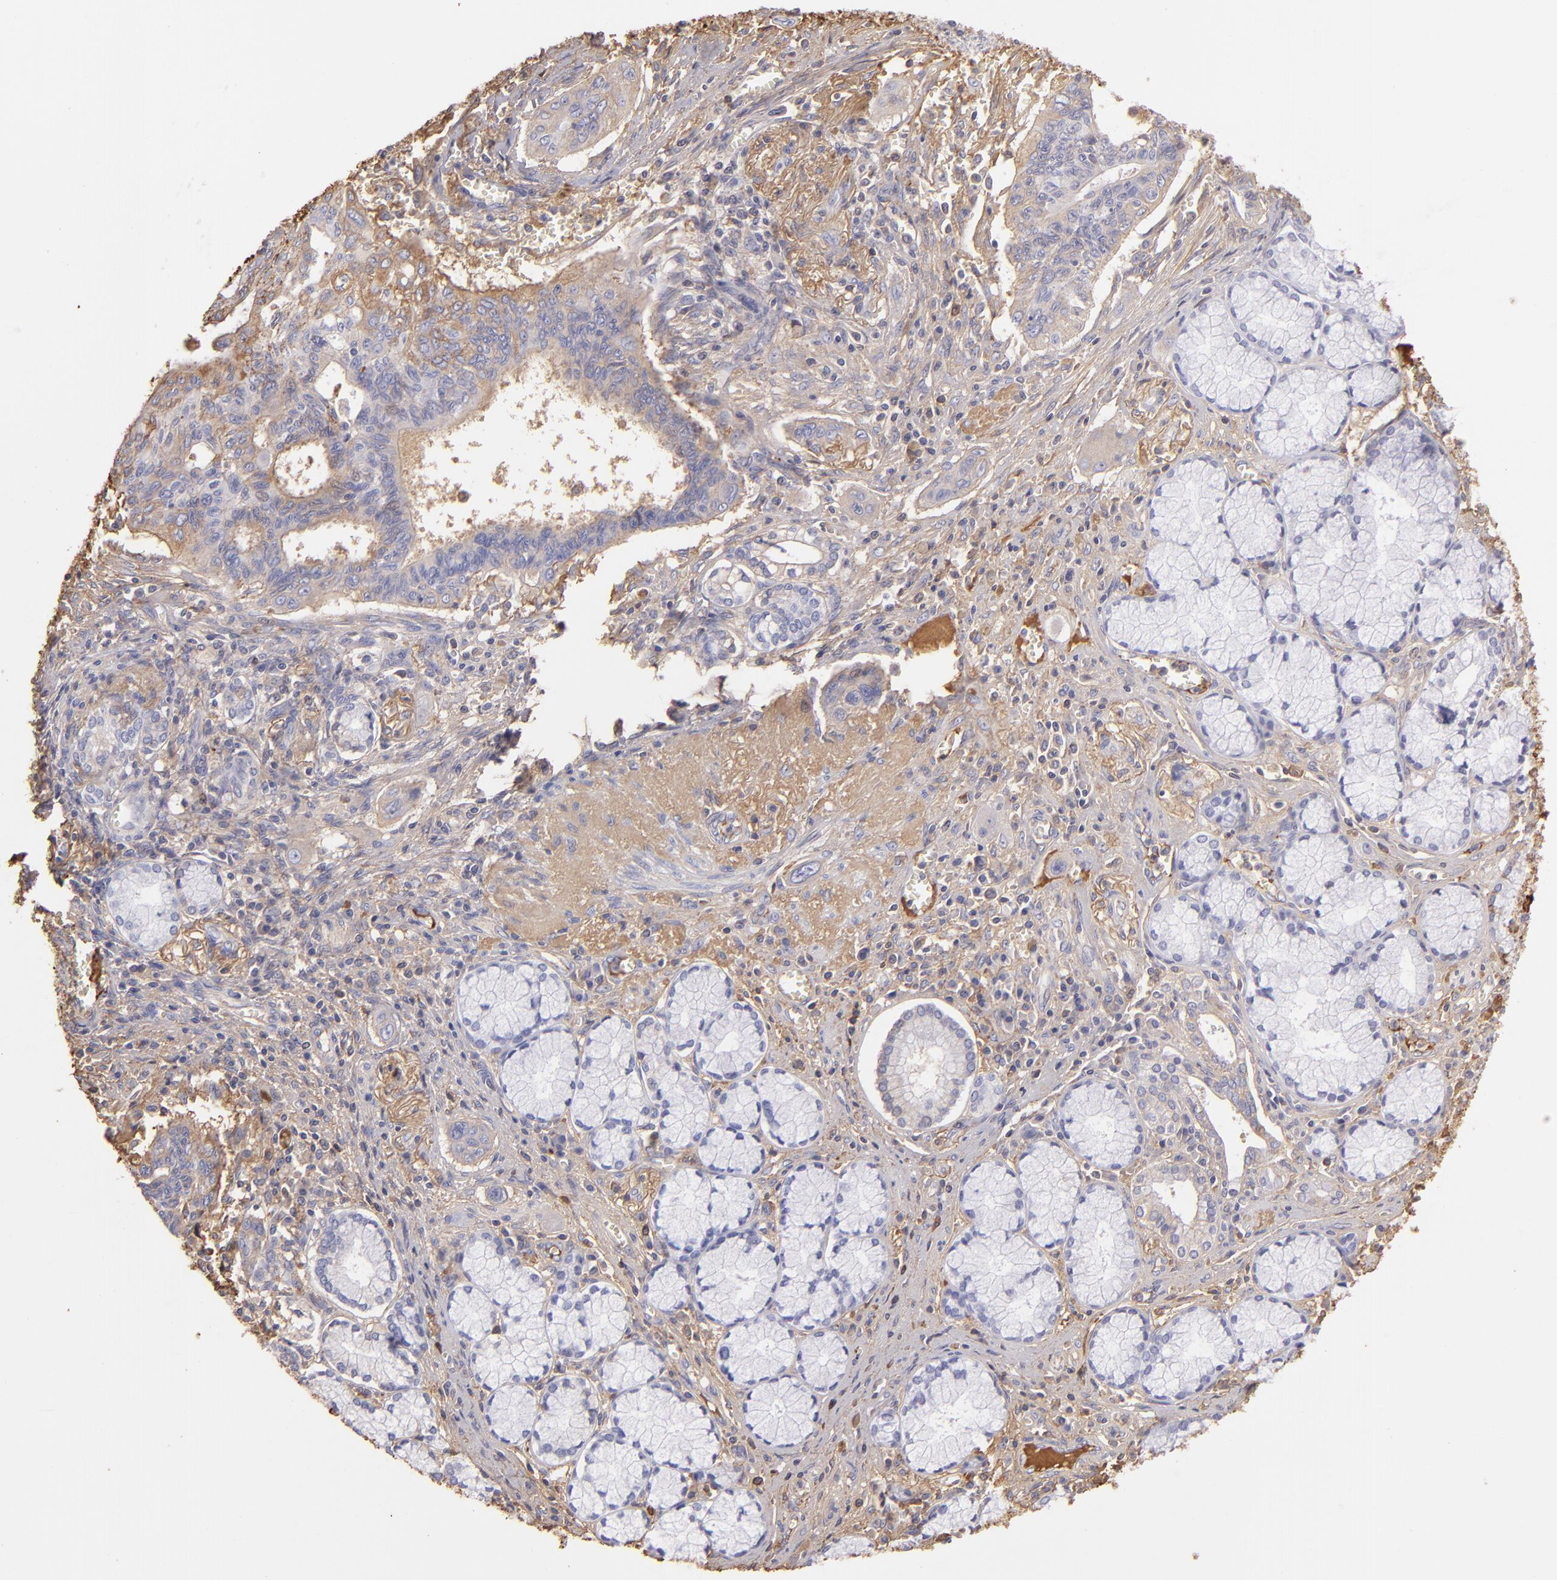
{"staining": {"intensity": "moderate", "quantity": ">75%", "location": "cytoplasmic/membranous"}, "tissue": "pancreatic cancer", "cell_type": "Tumor cells", "image_type": "cancer", "snomed": [{"axis": "morphology", "description": "Adenocarcinoma, NOS"}, {"axis": "topography", "description": "Pancreas"}], "caption": "Pancreatic cancer was stained to show a protein in brown. There is medium levels of moderate cytoplasmic/membranous staining in approximately >75% of tumor cells. (Stains: DAB in brown, nuclei in blue, Microscopy: brightfield microscopy at high magnification).", "gene": "FGB", "patient": {"sex": "male", "age": 77}}